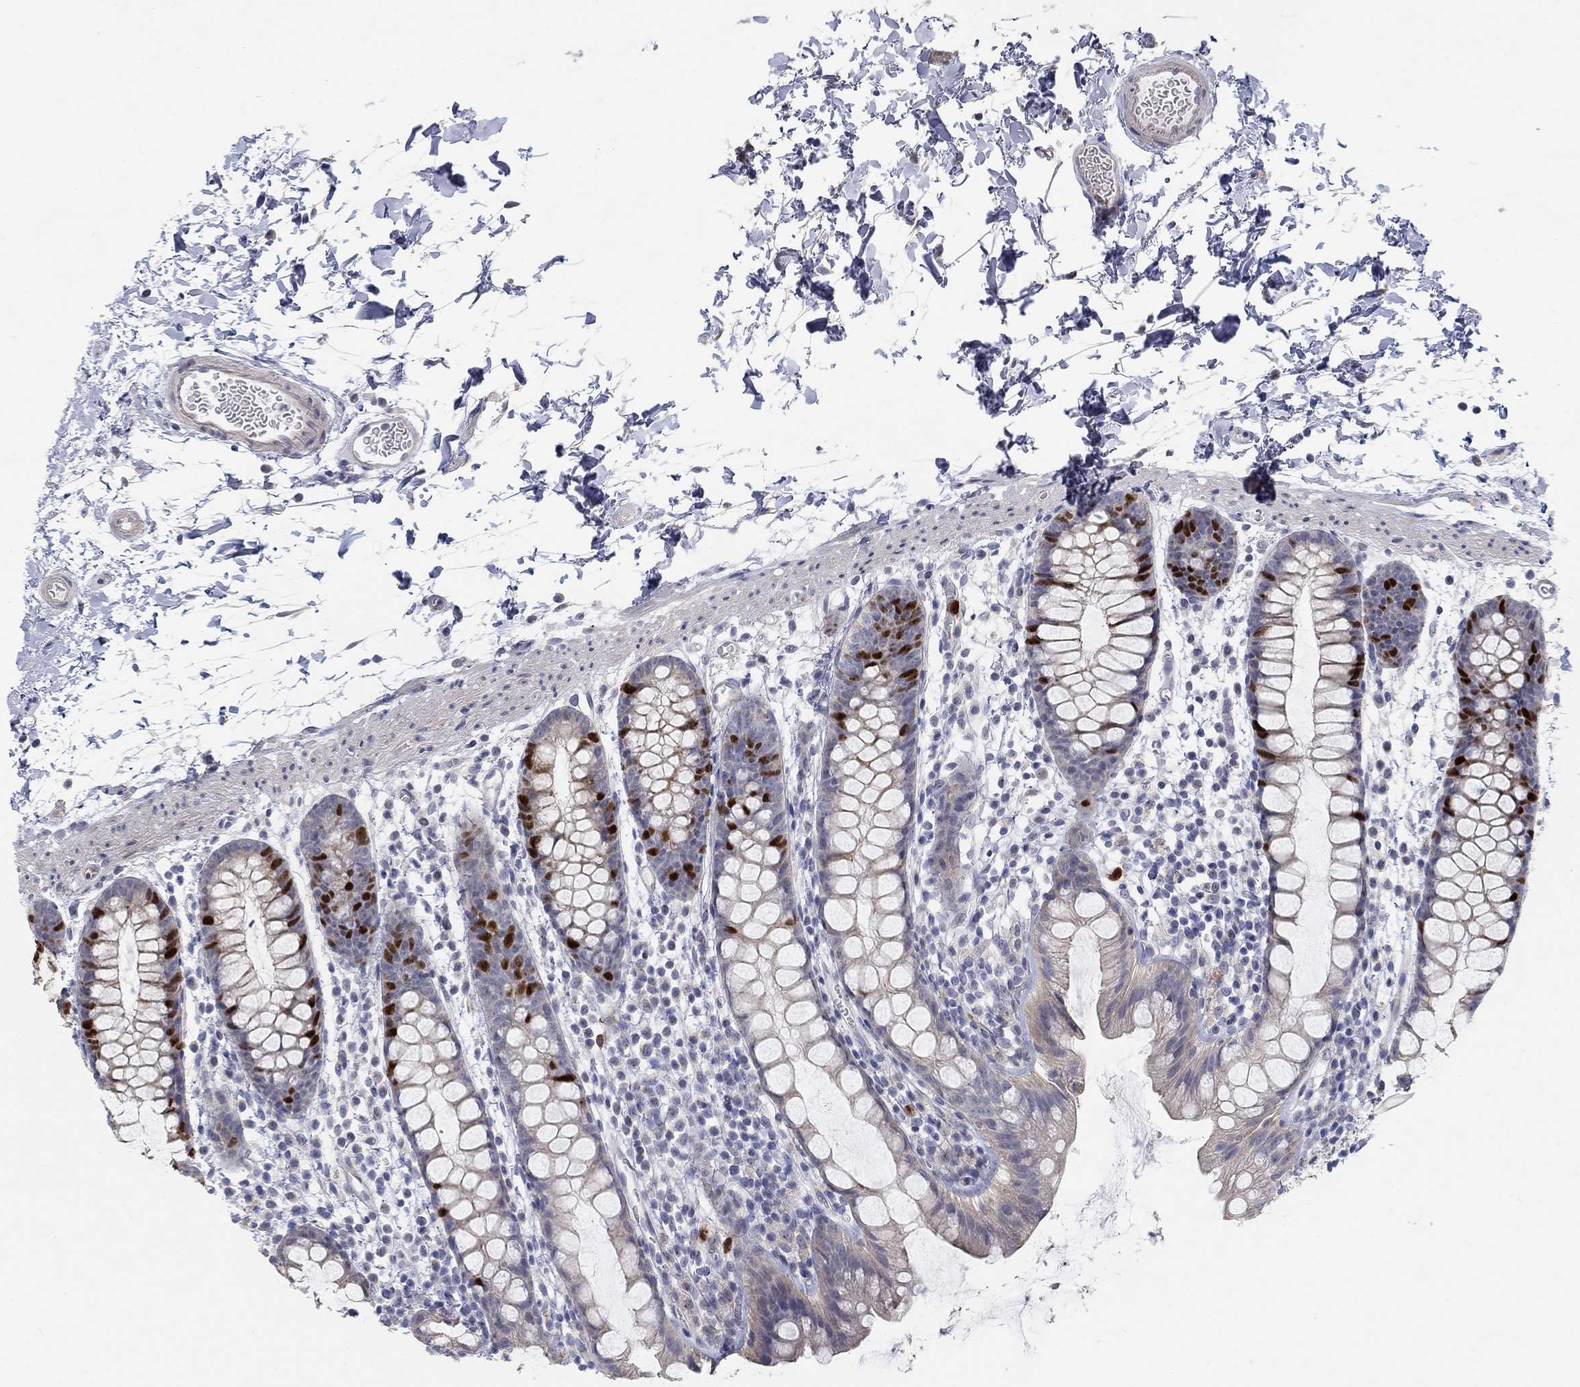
{"staining": {"intensity": "strong", "quantity": "<25%", "location": "nuclear"}, "tissue": "rectum", "cell_type": "Glandular cells", "image_type": "normal", "snomed": [{"axis": "morphology", "description": "Normal tissue, NOS"}, {"axis": "topography", "description": "Rectum"}], "caption": "Immunohistochemistry histopathology image of benign rectum: rectum stained using immunohistochemistry displays medium levels of strong protein expression localized specifically in the nuclear of glandular cells, appearing as a nuclear brown color.", "gene": "PRC1", "patient": {"sex": "male", "age": 57}}